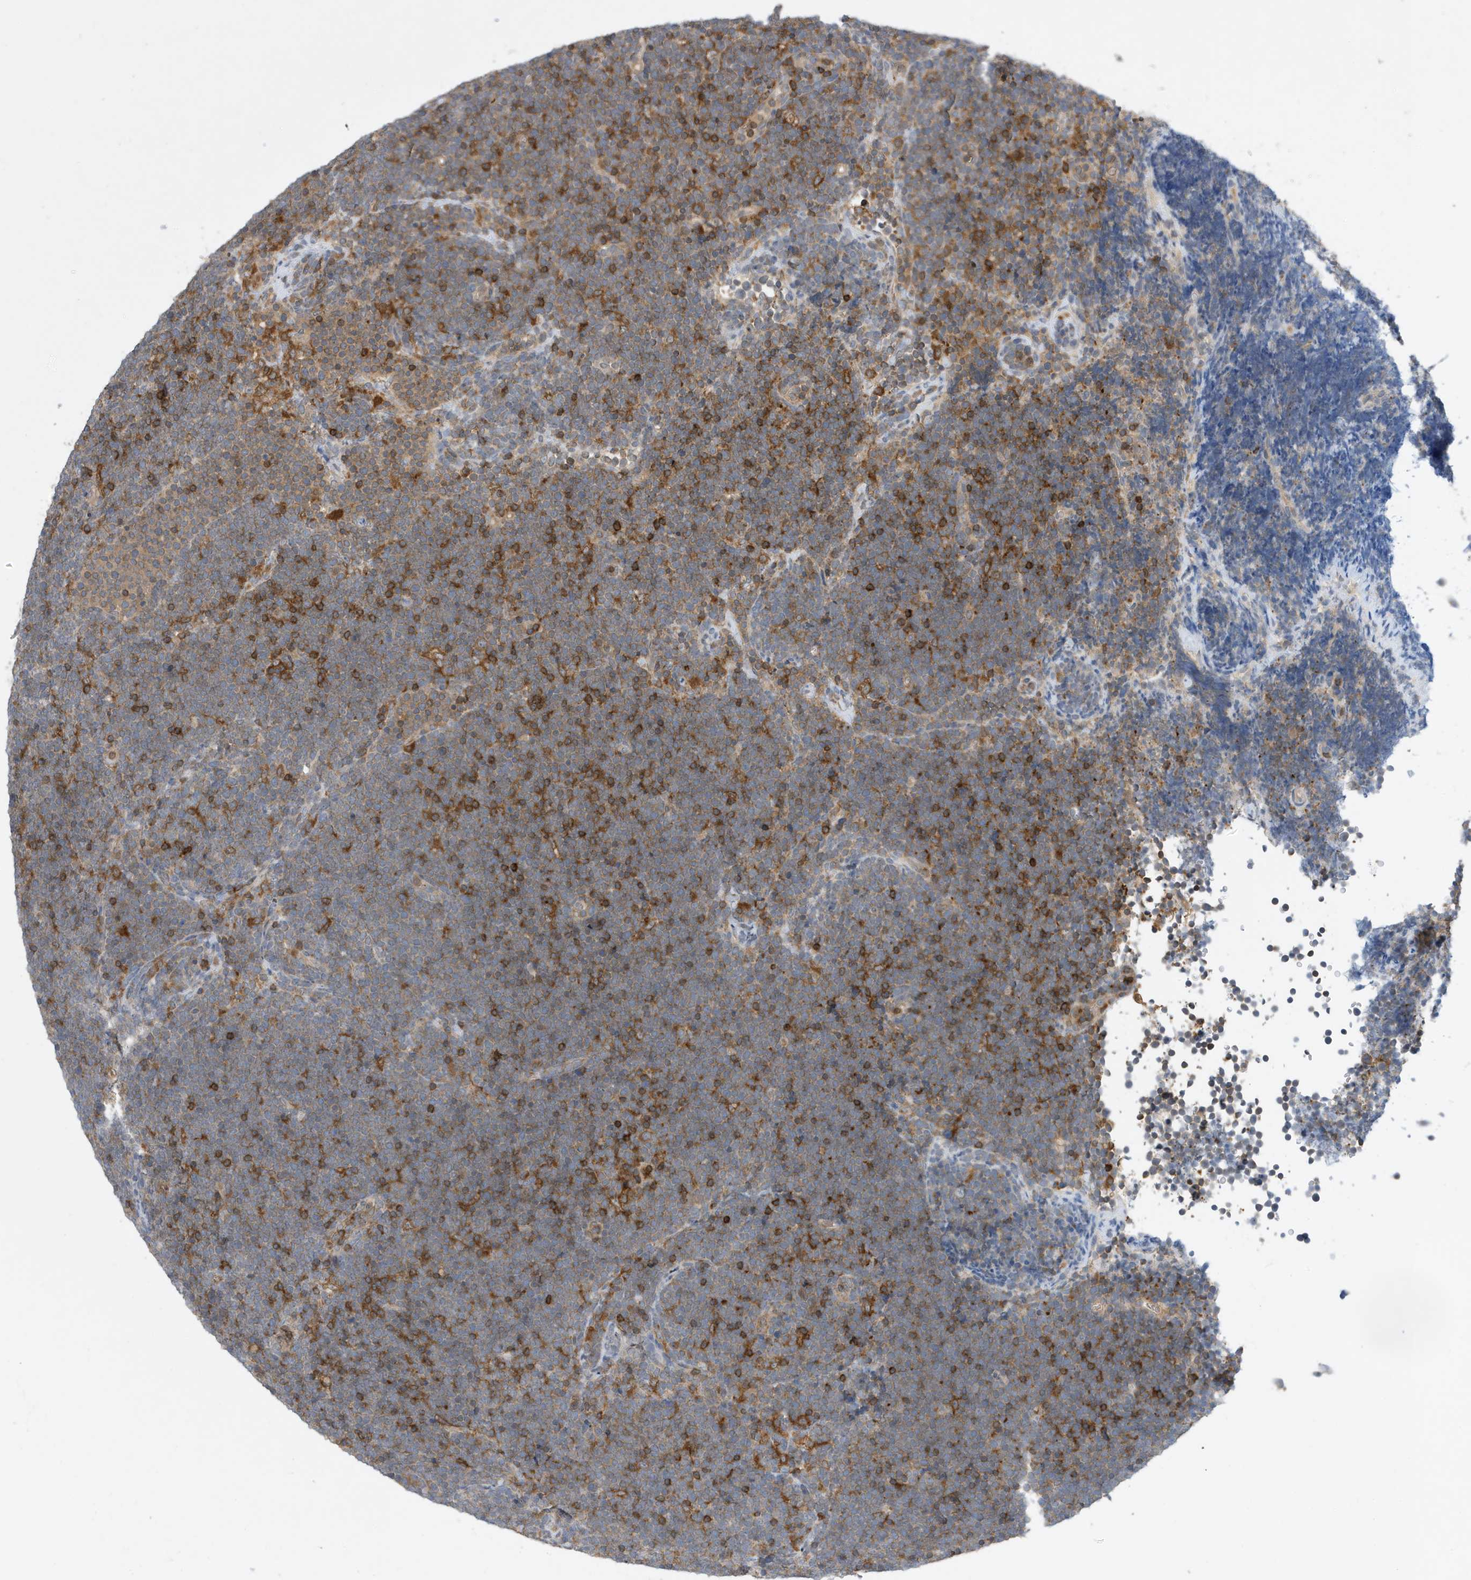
{"staining": {"intensity": "moderate", "quantity": "<25%", "location": "cytoplasmic/membranous"}, "tissue": "lymphoma", "cell_type": "Tumor cells", "image_type": "cancer", "snomed": [{"axis": "morphology", "description": "Malignant lymphoma, non-Hodgkin's type, High grade"}, {"axis": "topography", "description": "Lymph node"}], "caption": "Human high-grade malignant lymphoma, non-Hodgkin's type stained with a brown dye shows moderate cytoplasmic/membranous positive expression in about <25% of tumor cells.", "gene": "NSUN3", "patient": {"sex": "male", "age": 13}}